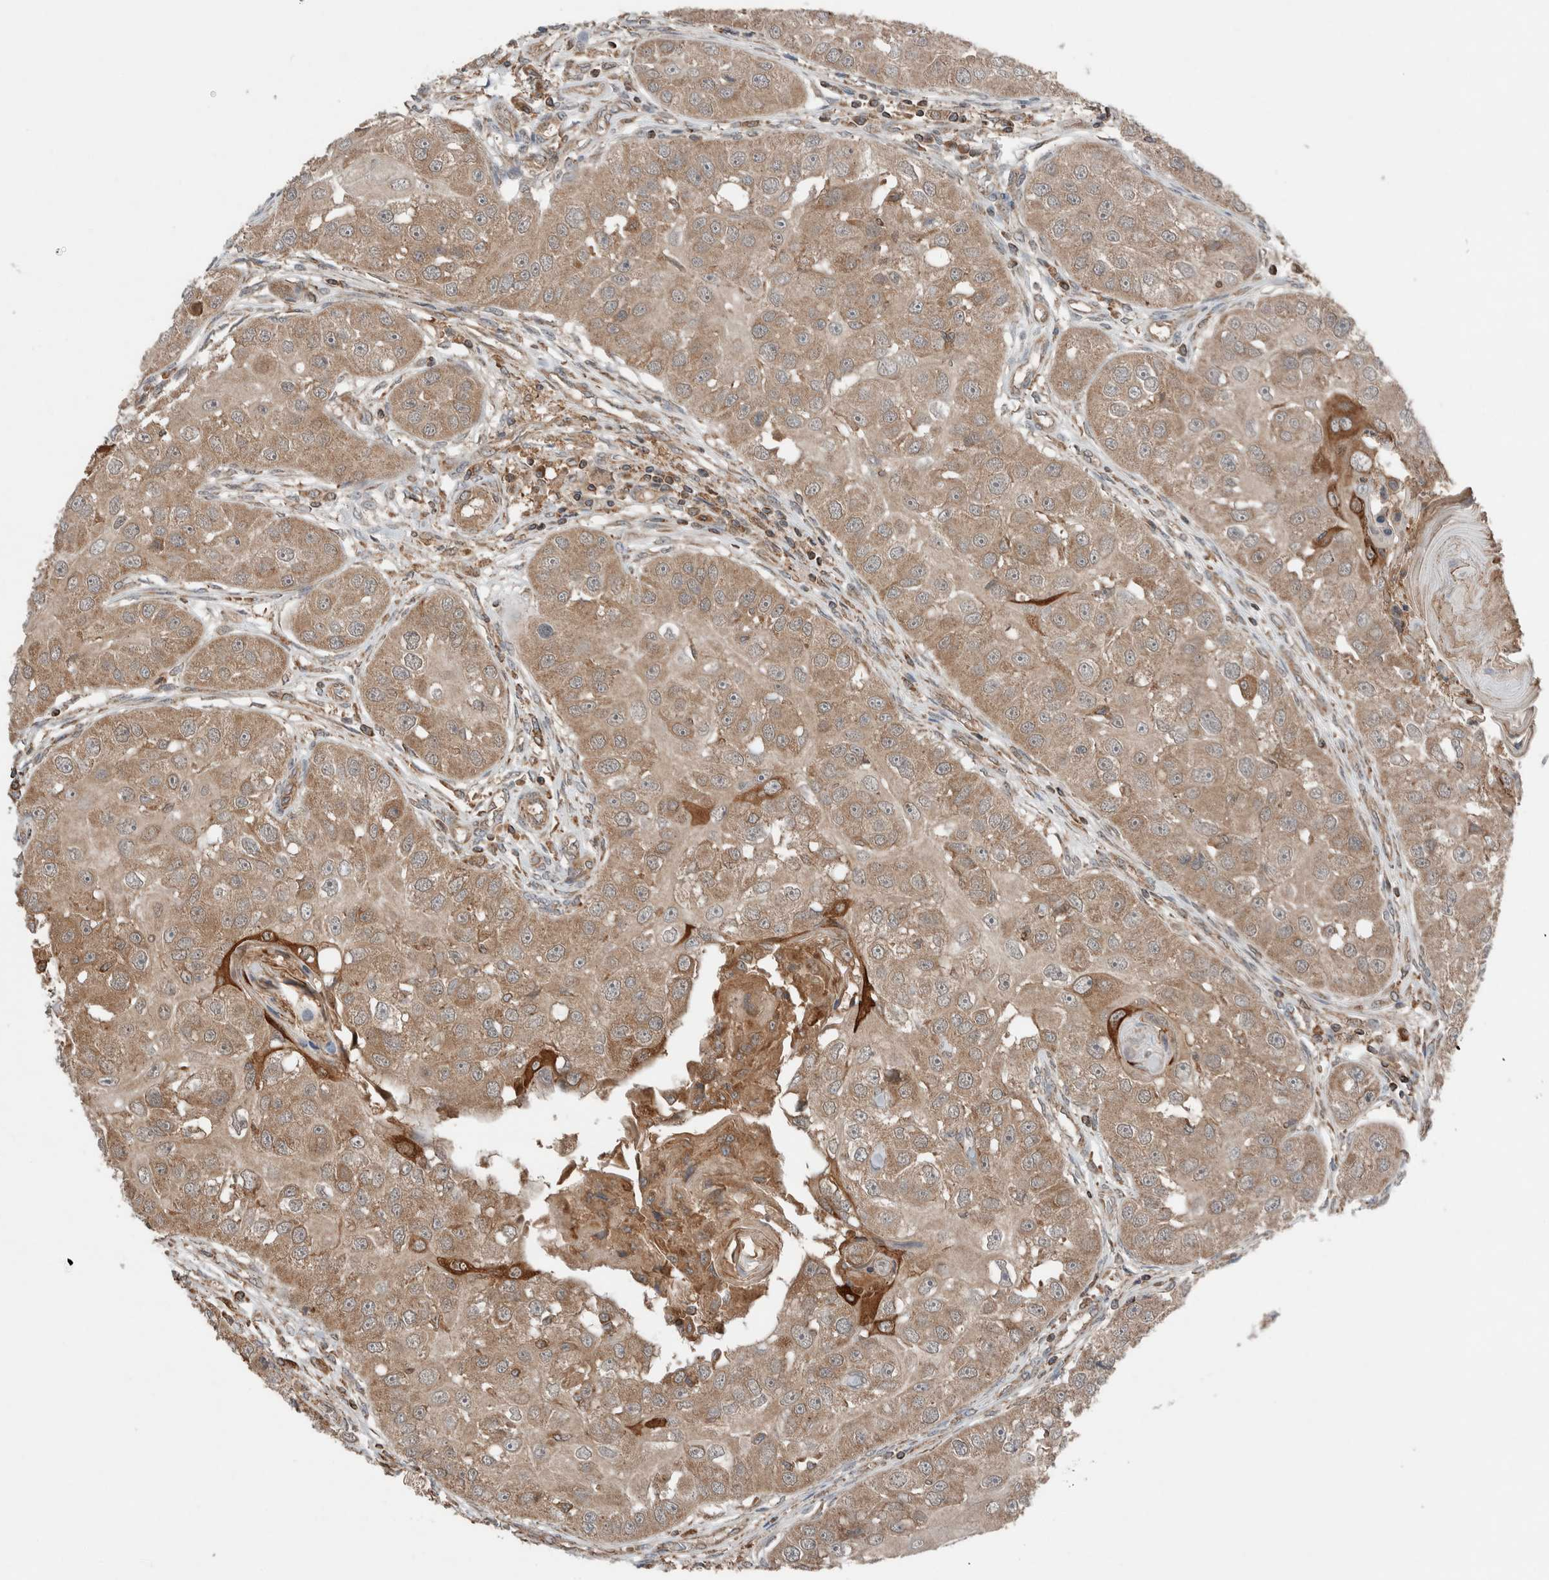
{"staining": {"intensity": "moderate", "quantity": ">75%", "location": "cytoplasmic/membranous"}, "tissue": "head and neck cancer", "cell_type": "Tumor cells", "image_type": "cancer", "snomed": [{"axis": "morphology", "description": "Normal tissue, NOS"}, {"axis": "morphology", "description": "Squamous cell carcinoma, NOS"}, {"axis": "topography", "description": "Skeletal muscle"}, {"axis": "topography", "description": "Head-Neck"}], "caption": "Squamous cell carcinoma (head and neck) stained with a brown dye exhibits moderate cytoplasmic/membranous positive positivity in approximately >75% of tumor cells.", "gene": "KLK14", "patient": {"sex": "male", "age": 51}}